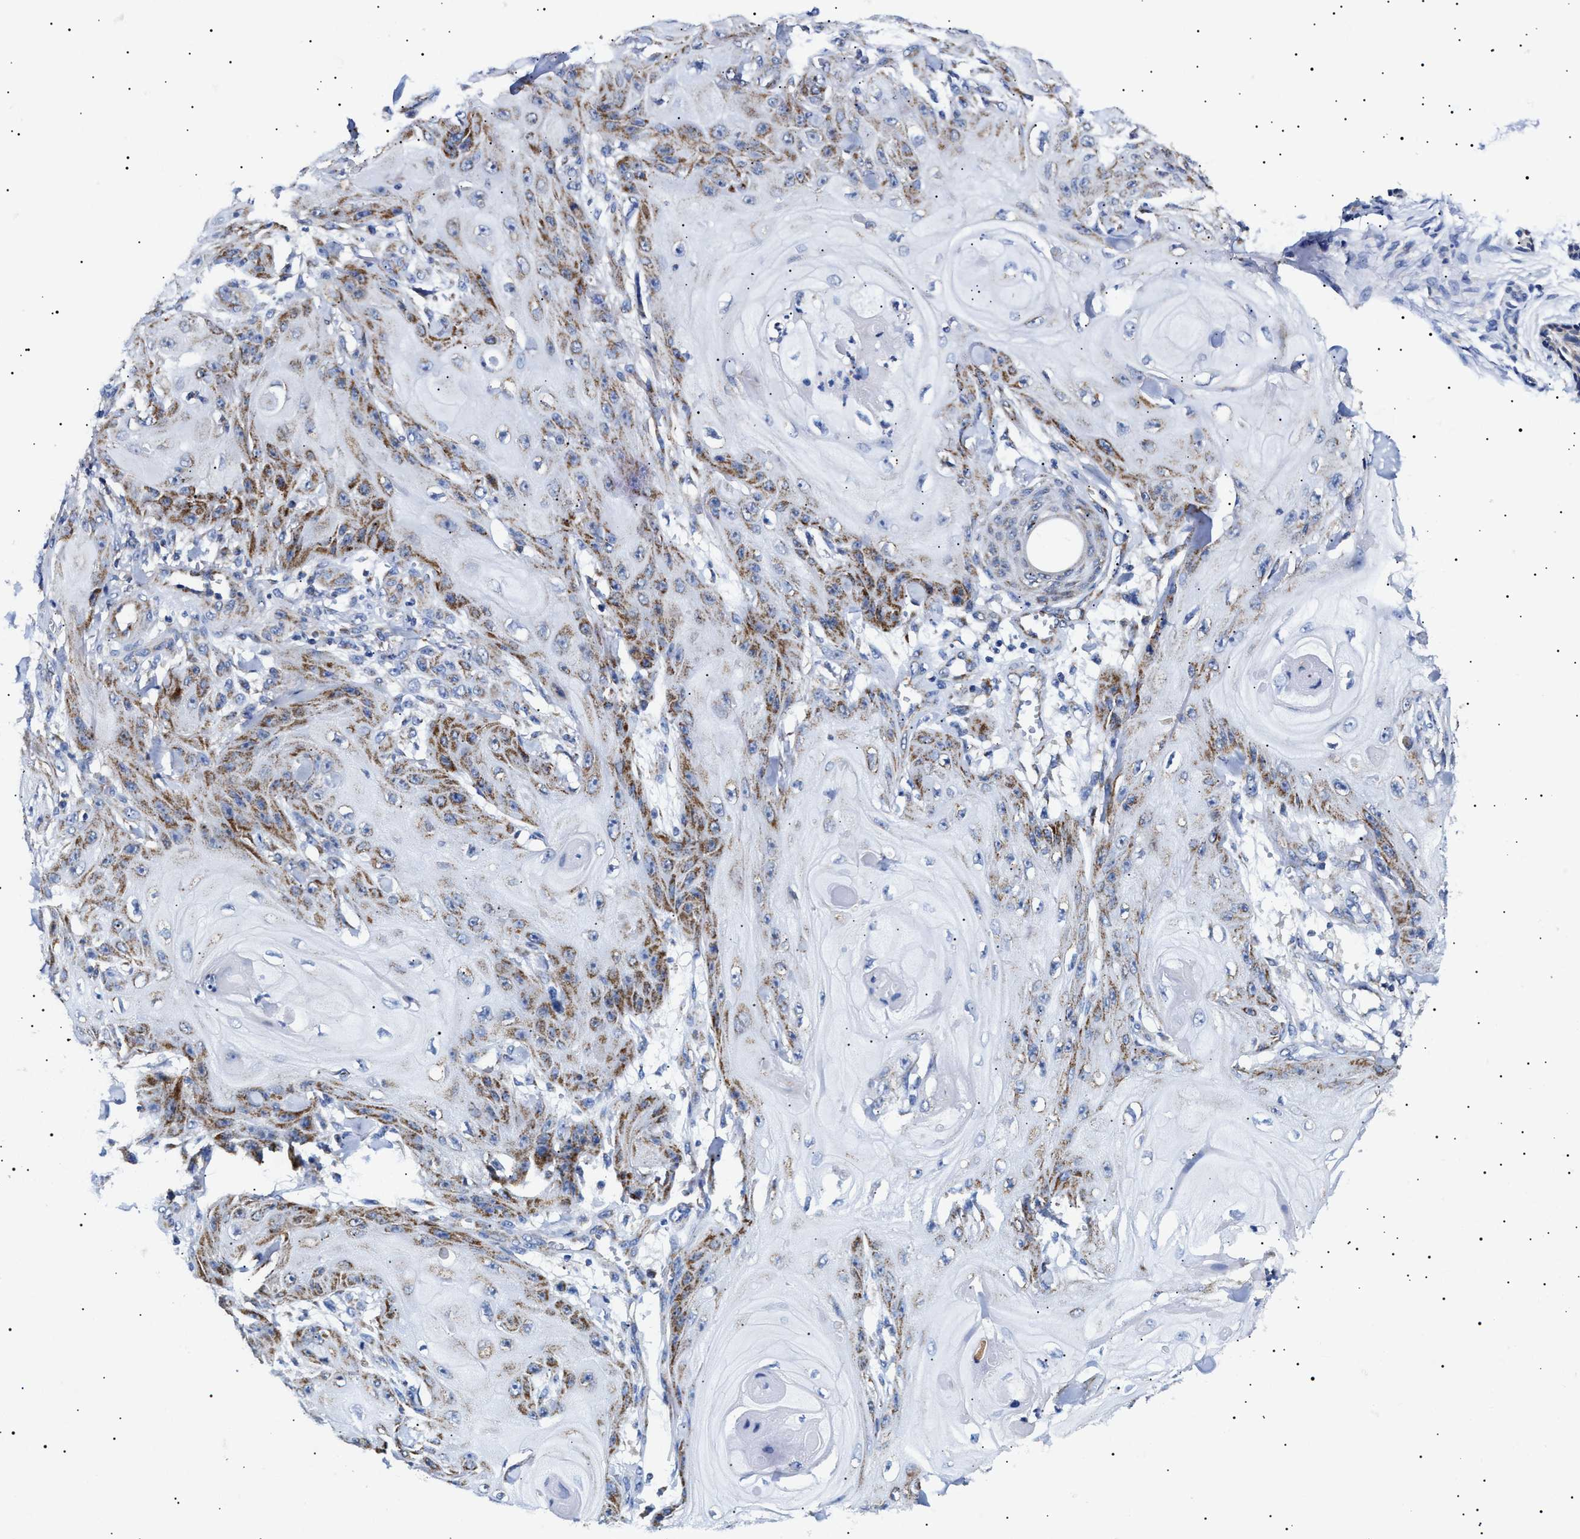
{"staining": {"intensity": "strong", "quantity": "25%-75%", "location": "cytoplasmic/membranous"}, "tissue": "skin cancer", "cell_type": "Tumor cells", "image_type": "cancer", "snomed": [{"axis": "morphology", "description": "Squamous cell carcinoma, NOS"}, {"axis": "topography", "description": "Skin"}], "caption": "Brown immunohistochemical staining in skin cancer (squamous cell carcinoma) reveals strong cytoplasmic/membranous positivity in approximately 25%-75% of tumor cells.", "gene": "CHRDL2", "patient": {"sex": "male", "age": 74}}